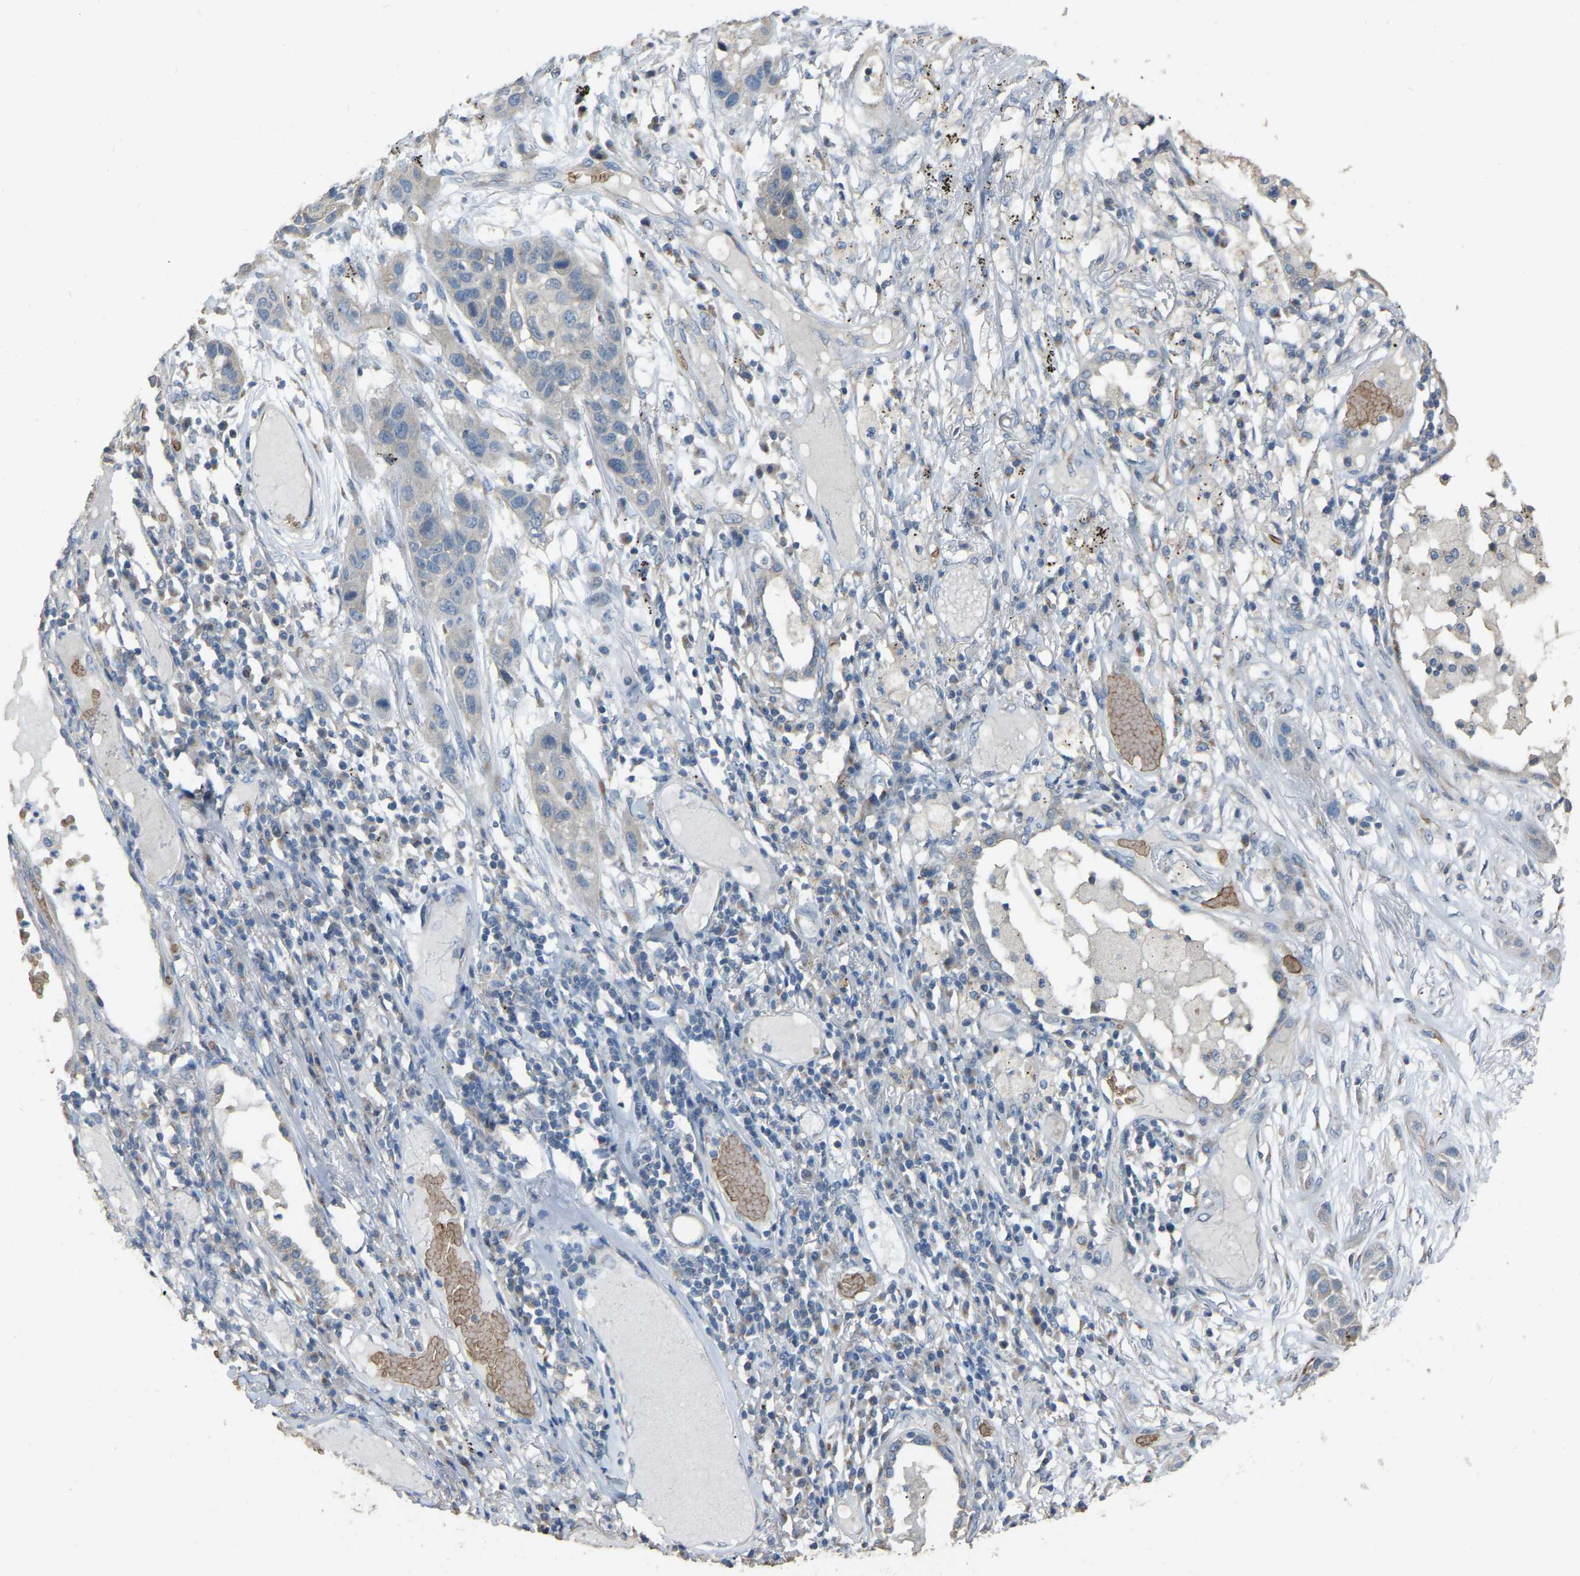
{"staining": {"intensity": "negative", "quantity": "none", "location": "none"}, "tissue": "lung cancer", "cell_type": "Tumor cells", "image_type": "cancer", "snomed": [{"axis": "morphology", "description": "Squamous cell carcinoma, NOS"}, {"axis": "topography", "description": "Lung"}], "caption": "IHC micrograph of neoplastic tissue: lung cancer (squamous cell carcinoma) stained with DAB exhibits no significant protein positivity in tumor cells.", "gene": "CFAP298", "patient": {"sex": "male", "age": 71}}